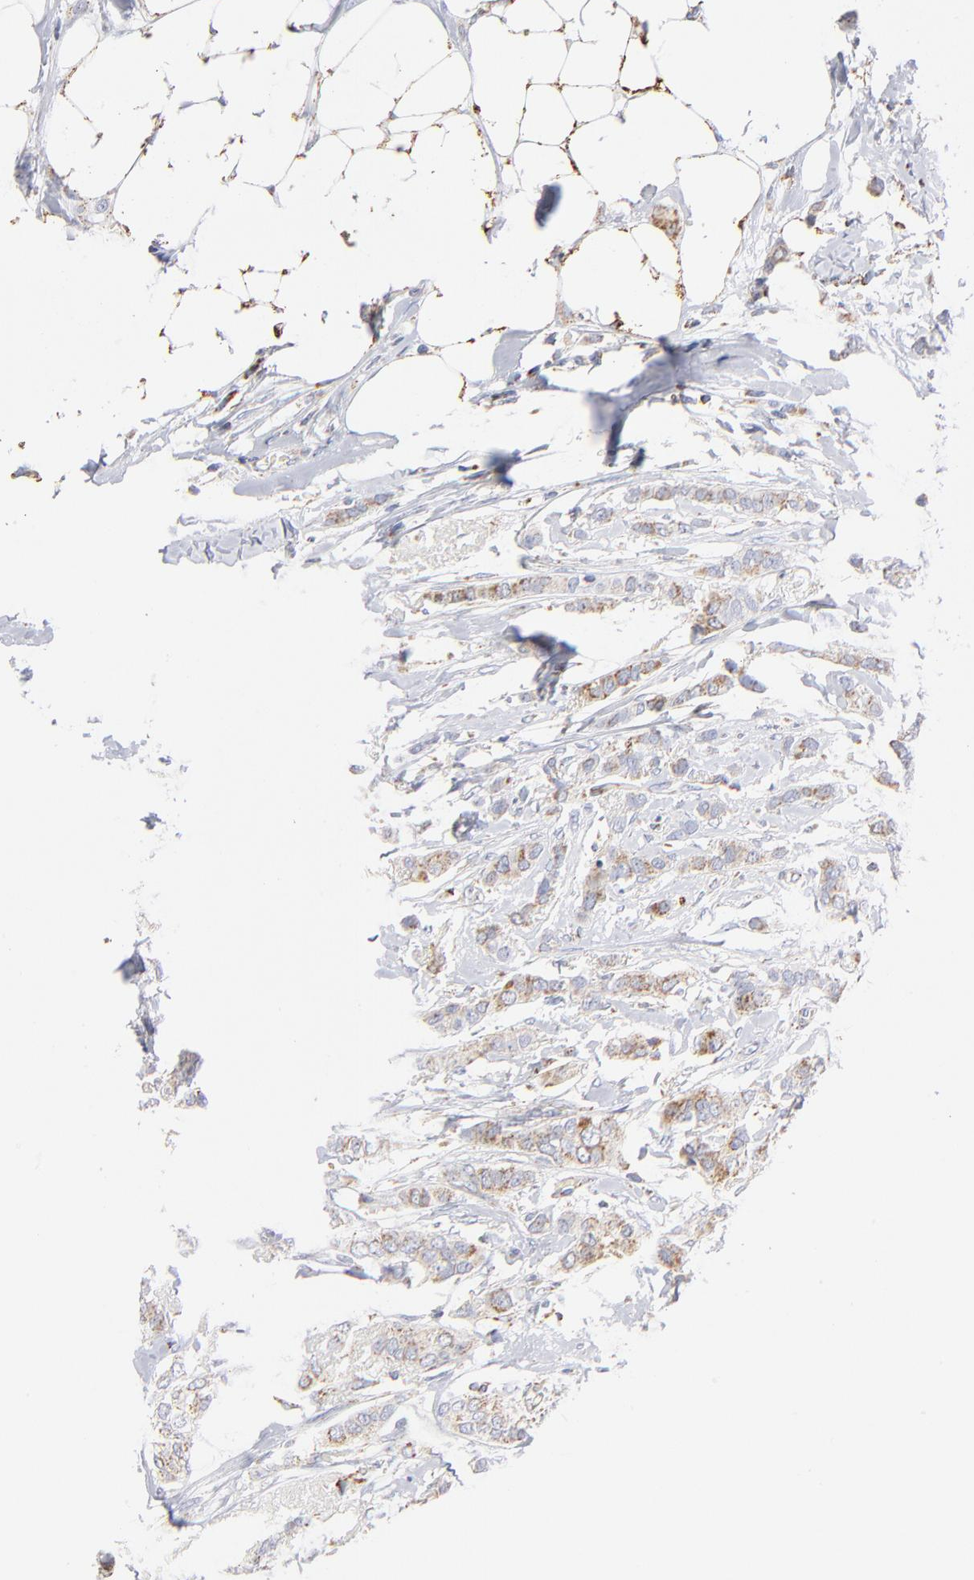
{"staining": {"intensity": "weak", "quantity": ">75%", "location": "cytoplasmic/membranous"}, "tissue": "breast cancer", "cell_type": "Tumor cells", "image_type": "cancer", "snomed": [{"axis": "morphology", "description": "Lobular carcinoma"}, {"axis": "topography", "description": "Breast"}], "caption": "High-power microscopy captured an immunohistochemistry (IHC) photomicrograph of breast lobular carcinoma, revealing weak cytoplasmic/membranous expression in approximately >75% of tumor cells. The staining was performed using DAB (3,3'-diaminobenzidine), with brown indicating positive protein expression. Nuclei are stained blue with hematoxylin.", "gene": "DLAT", "patient": {"sex": "female", "age": 55}}